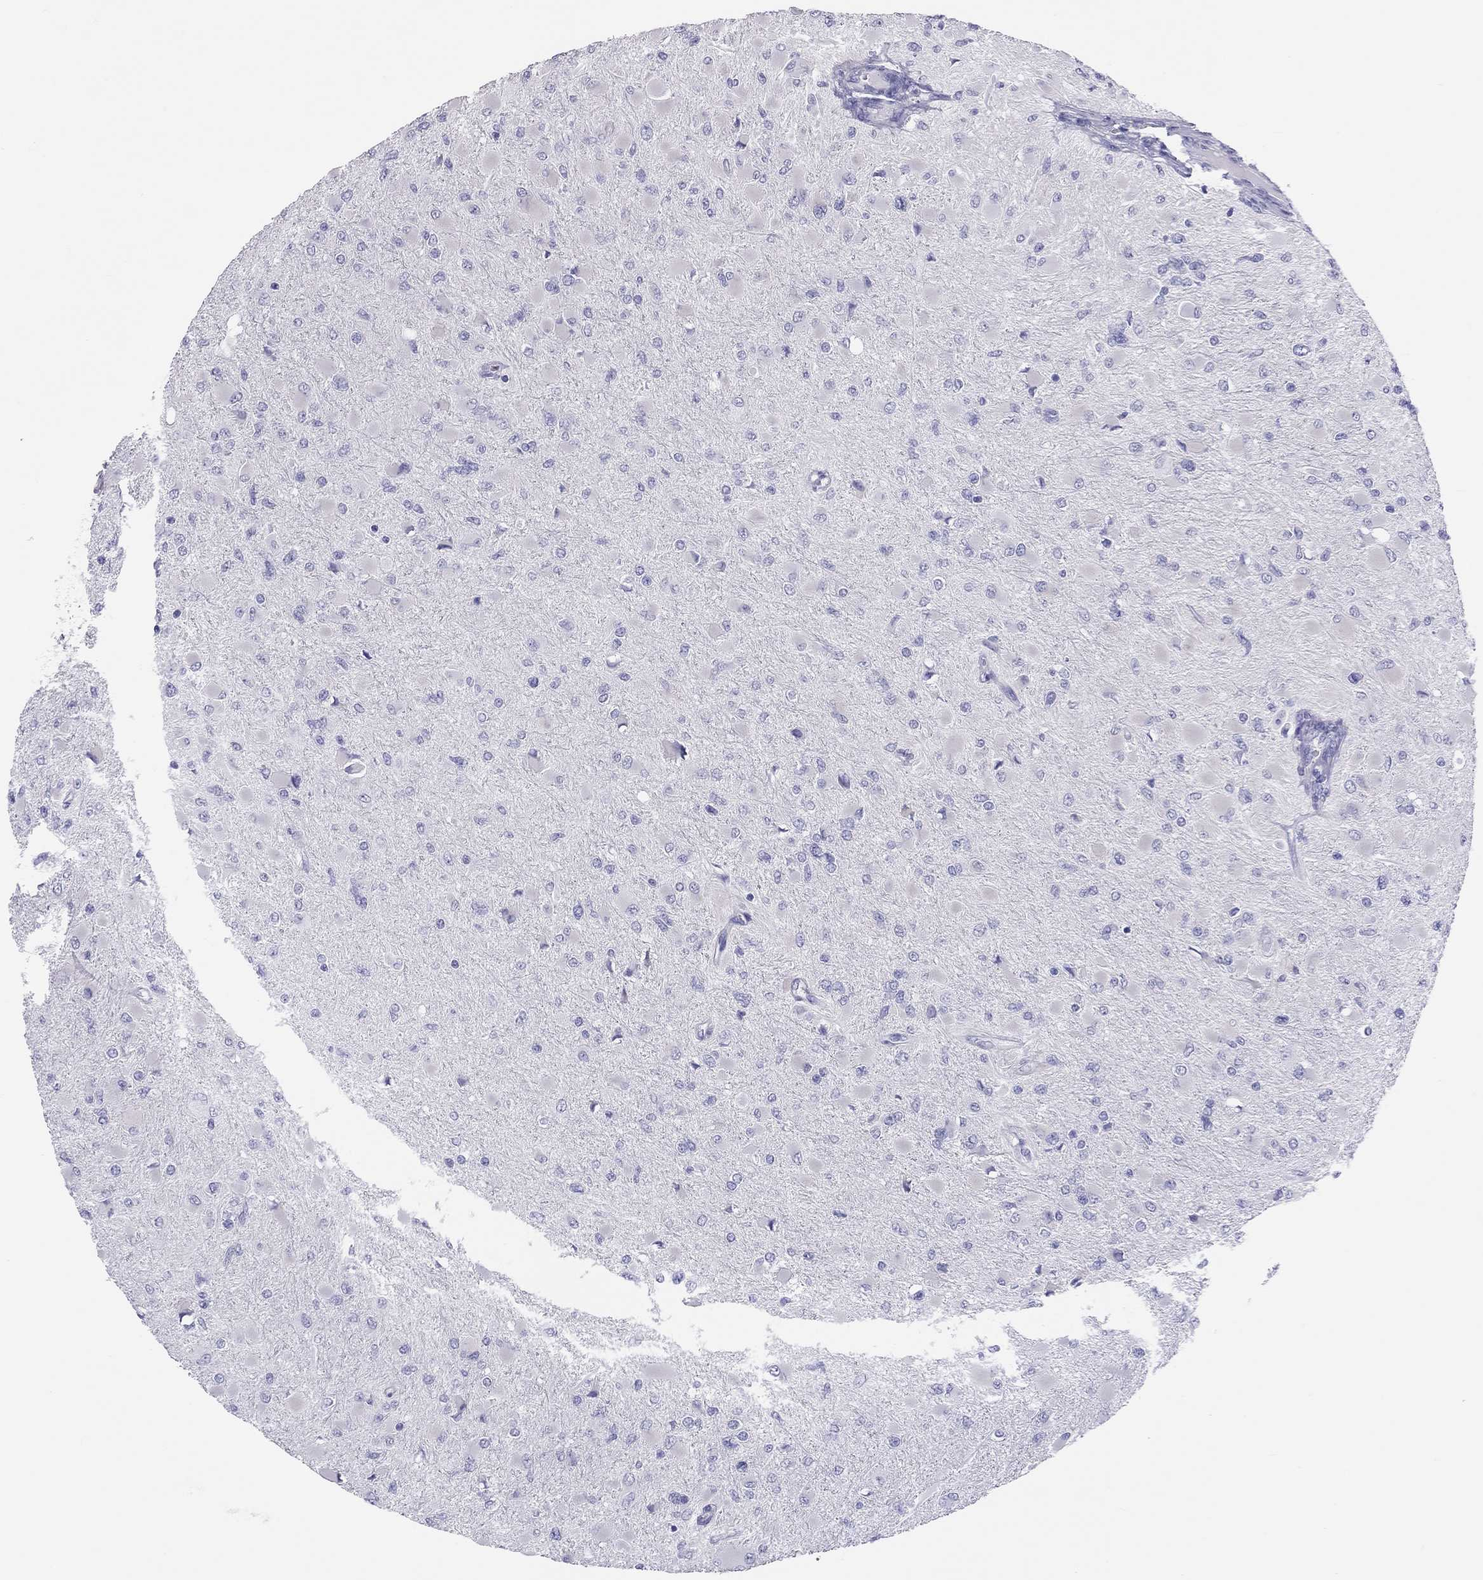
{"staining": {"intensity": "negative", "quantity": "none", "location": "none"}, "tissue": "glioma", "cell_type": "Tumor cells", "image_type": "cancer", "snomed": [{"axis": "morphology", "description": "Glioma, malignant, High grade"}, {"axis": "topography", "description": "Cerebral cortex"}], "caption": "Glioma stained for a protein using immunohistochemistry (IHC) shows no staining tumor cells.", "gene": "PSMB11", "patient": {"sex": "female", "age": 36}}